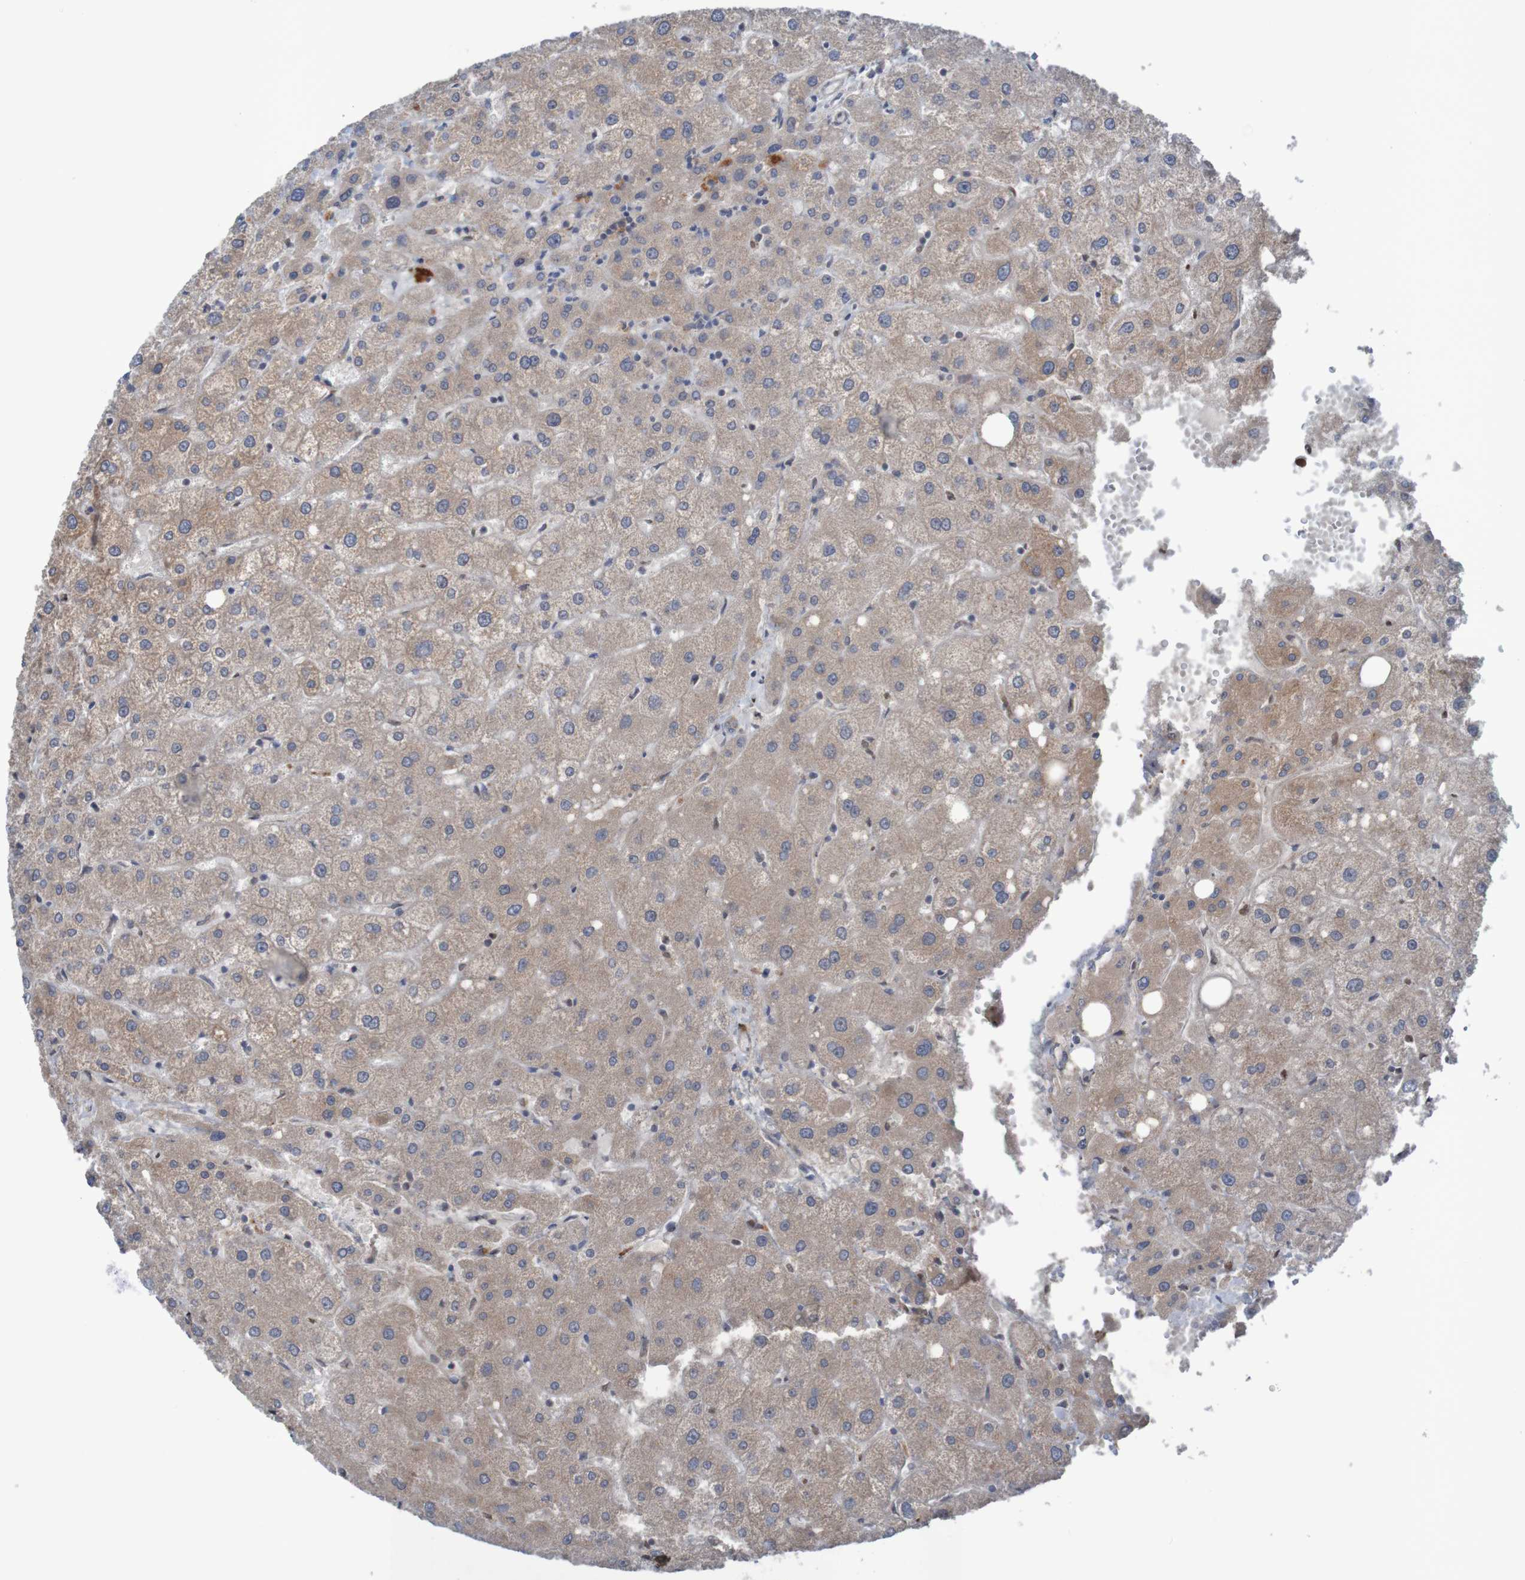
{"staining": {"intensity": "weak", "quantity": ">75%", "location": "cytoplasmic/membranous"}, "tissue": "liver", "cell_type": "Cholangiocytes", "image_type": "normal", "snomed": [{"axis": "morphology", "description": "Normal tissue, NOS"}, {"axis": "topography", "description": "Liver"}], "caption": "Immunohistochemistry of benign human liver exhibits low levels of weak cytoplasmic/membranous positivity in about >75% of cholangiocytes. The staining was performed using DAB (3,3'-diaminobenzidine) to visualize the protein expression in brown, while the nuclei were stained in blue with hematoxylin (Magnification: 20x).", "gene": "ANGPT4", "patient": {"sex": "male", "age": 73}}